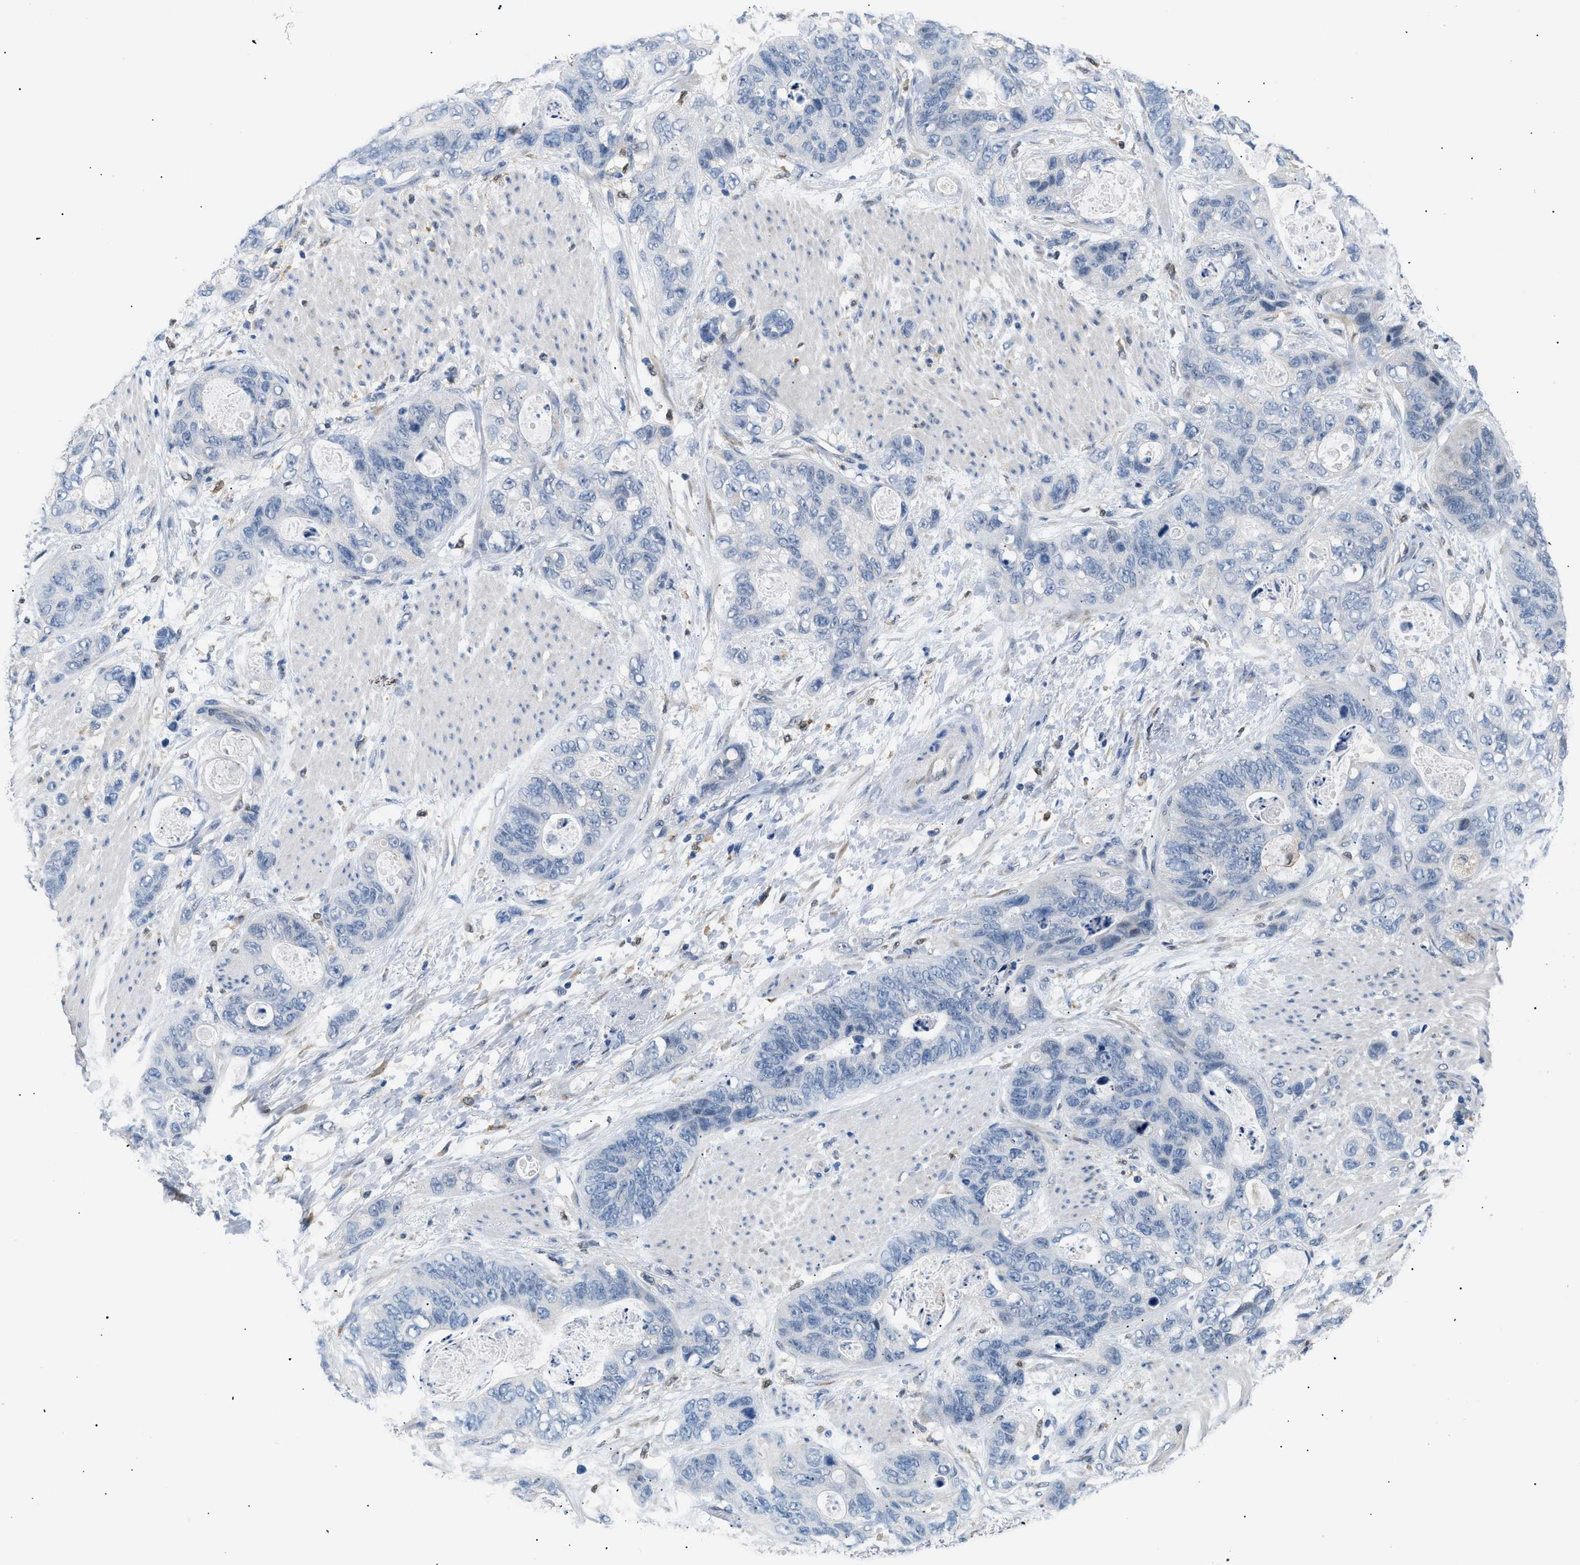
{"staining": {"intensity": "negative", "quantity": "none", "location": "none"}, "tissue": "stomach cancer", "cell_type": "Tumor cells", "image_type": "cancer", "snomed": [{"axis": "morphology", "description": "Normal tissue, NOS"}, {"axis": "morphology", "description": "Adenocarcinoma, NOS"}, {"axis": "topography", "description": "Stomach"}], "caption": "This micrograph is of stomach cancer stained with immunohistochemistry (IHC) to label a protein in brown with the nuclei are counter-stained blue. There is no expression in tumor cells.", "gene": "AKR1A1", "patient": {"sex": "female", "age": 89}}